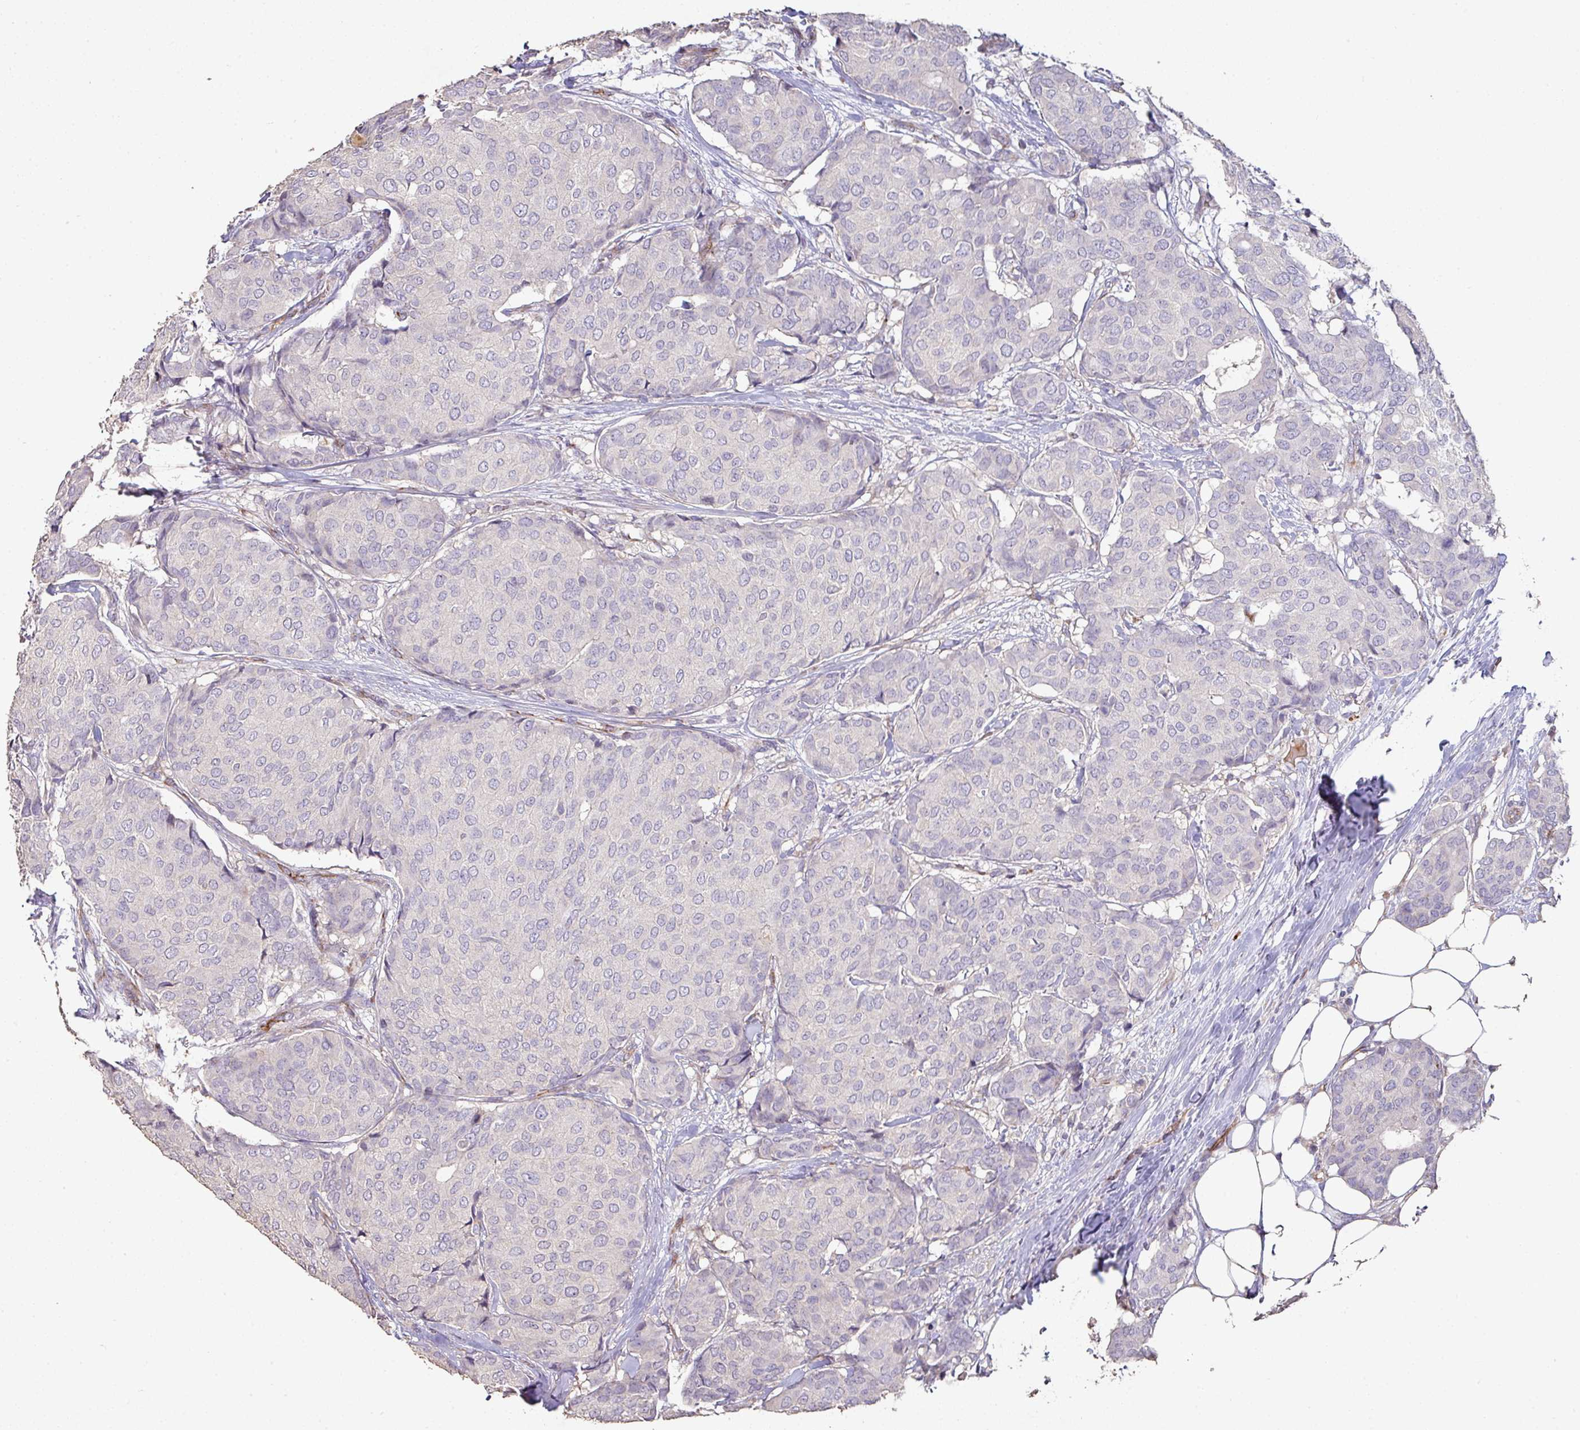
{"staining": {"intensity": "negative", "quantity": "none", "location": "none"}, "tissue": "breast cancer", "cell_type": "Tumor cells", "image_type": "cancer", "snomed": [{"axis": "morphology", "description": "Duct carcinoma"}, {"axis": "topography", "description": "Breast"}], "caption": "IHC of invasive ductal carcinoma (breast) displays no expression in tumor cells. (Stains: DAB IHC with hematoxylin counter stain, Microscopy: brightfield microscopy at high magnification).", "gene": "RPL23A", "patient": {"sex": "female", "age": 75}}